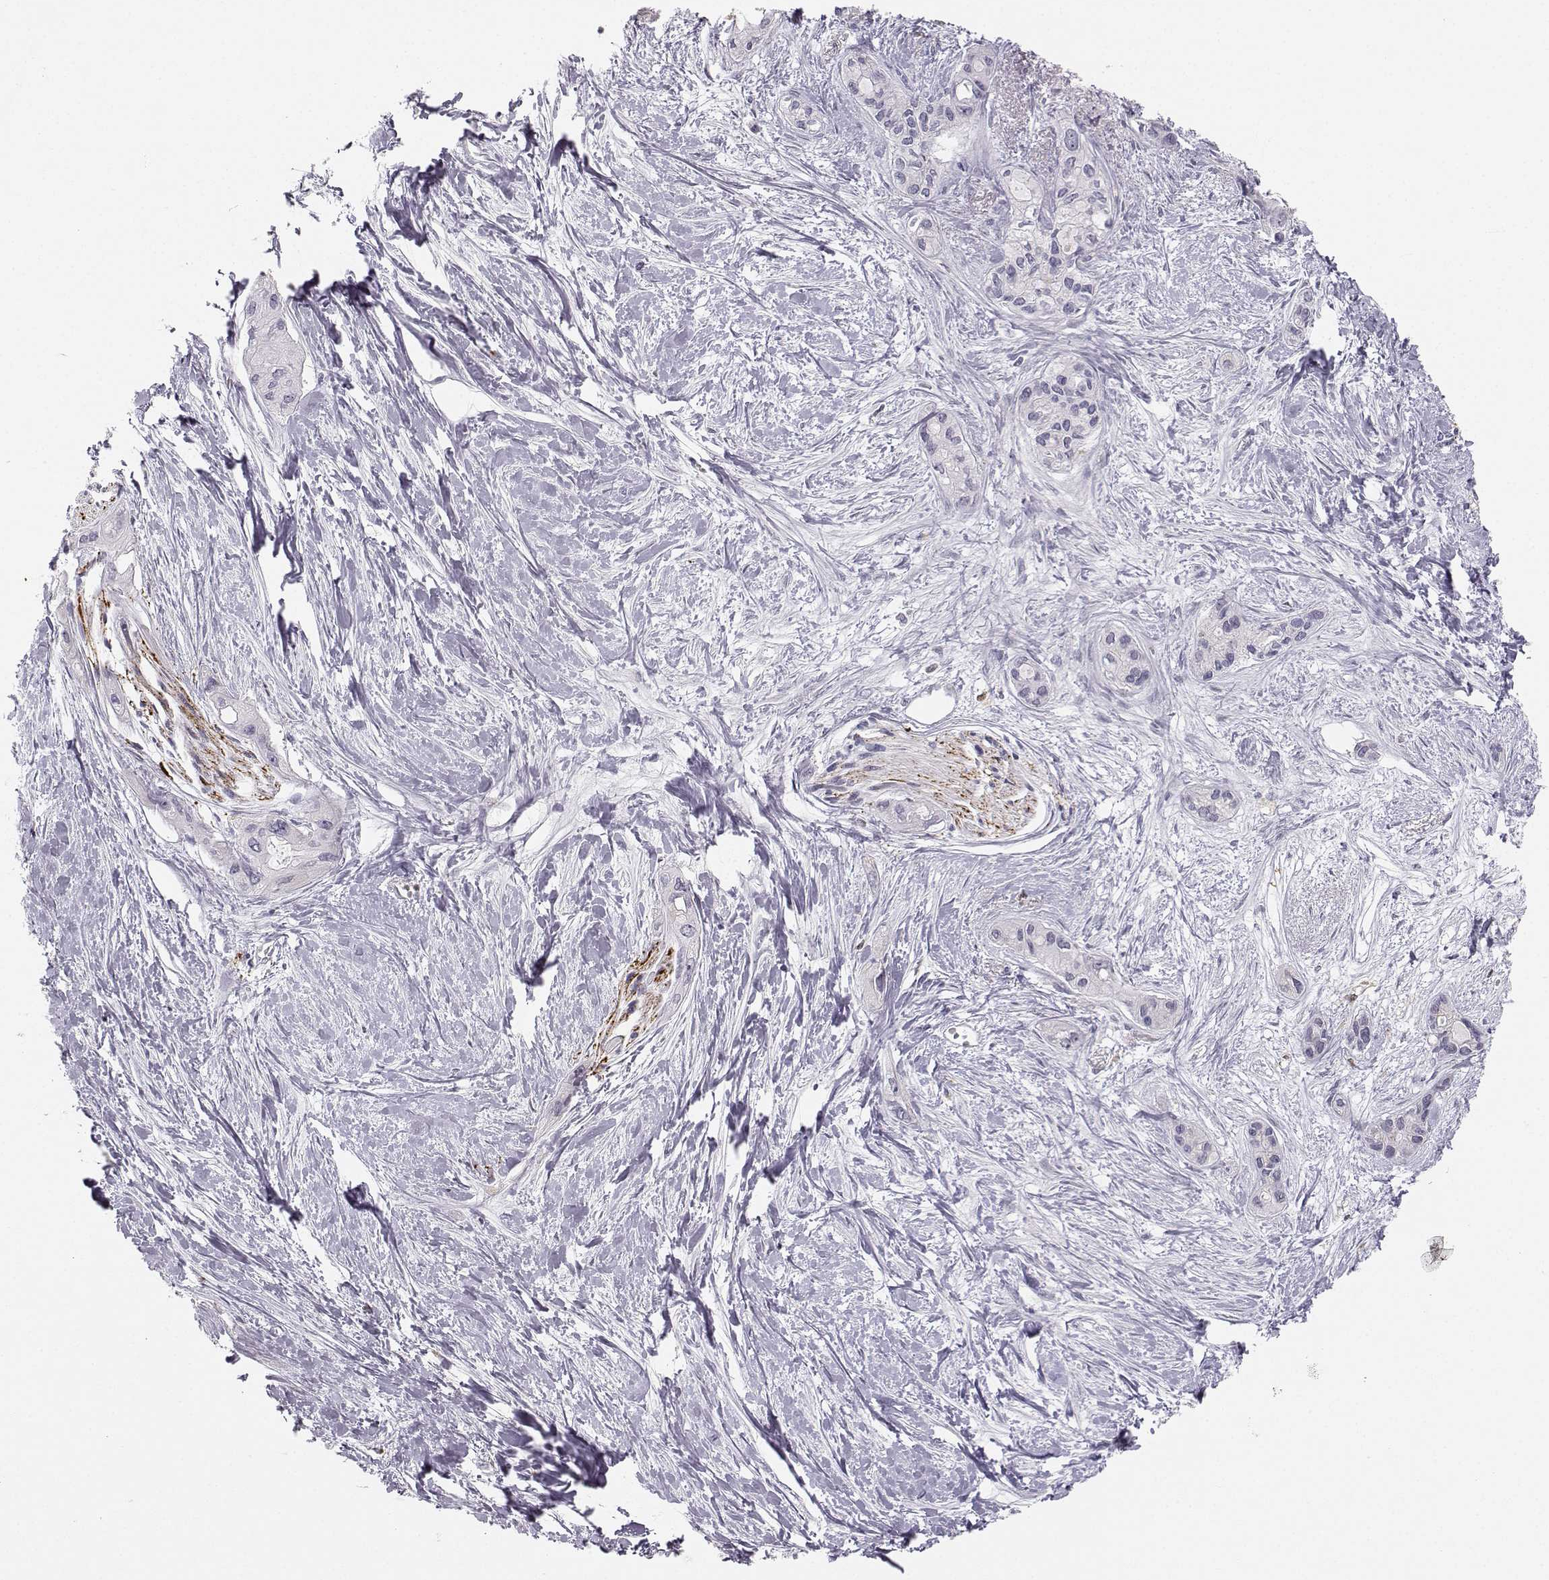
{"staining": {"intensity": "negative", "quantity": "none", "location": "none"}, "tissue": "pancreatic cancer", "cell_type": "Tumor cells", "image_type": "cancer", "snomed": [{"axis": "morphology", "description": "Adenocarcinoma, NOS"}, {"axis": "topography", "description": "Pancreas"}], "caption": "Immunohistochemical staining of human adenocarcinoma (pancreatic) reveals no significant expression in tumor cells.", "gene": "HTR7", "patient": {"sex": "female", "age": 50}}